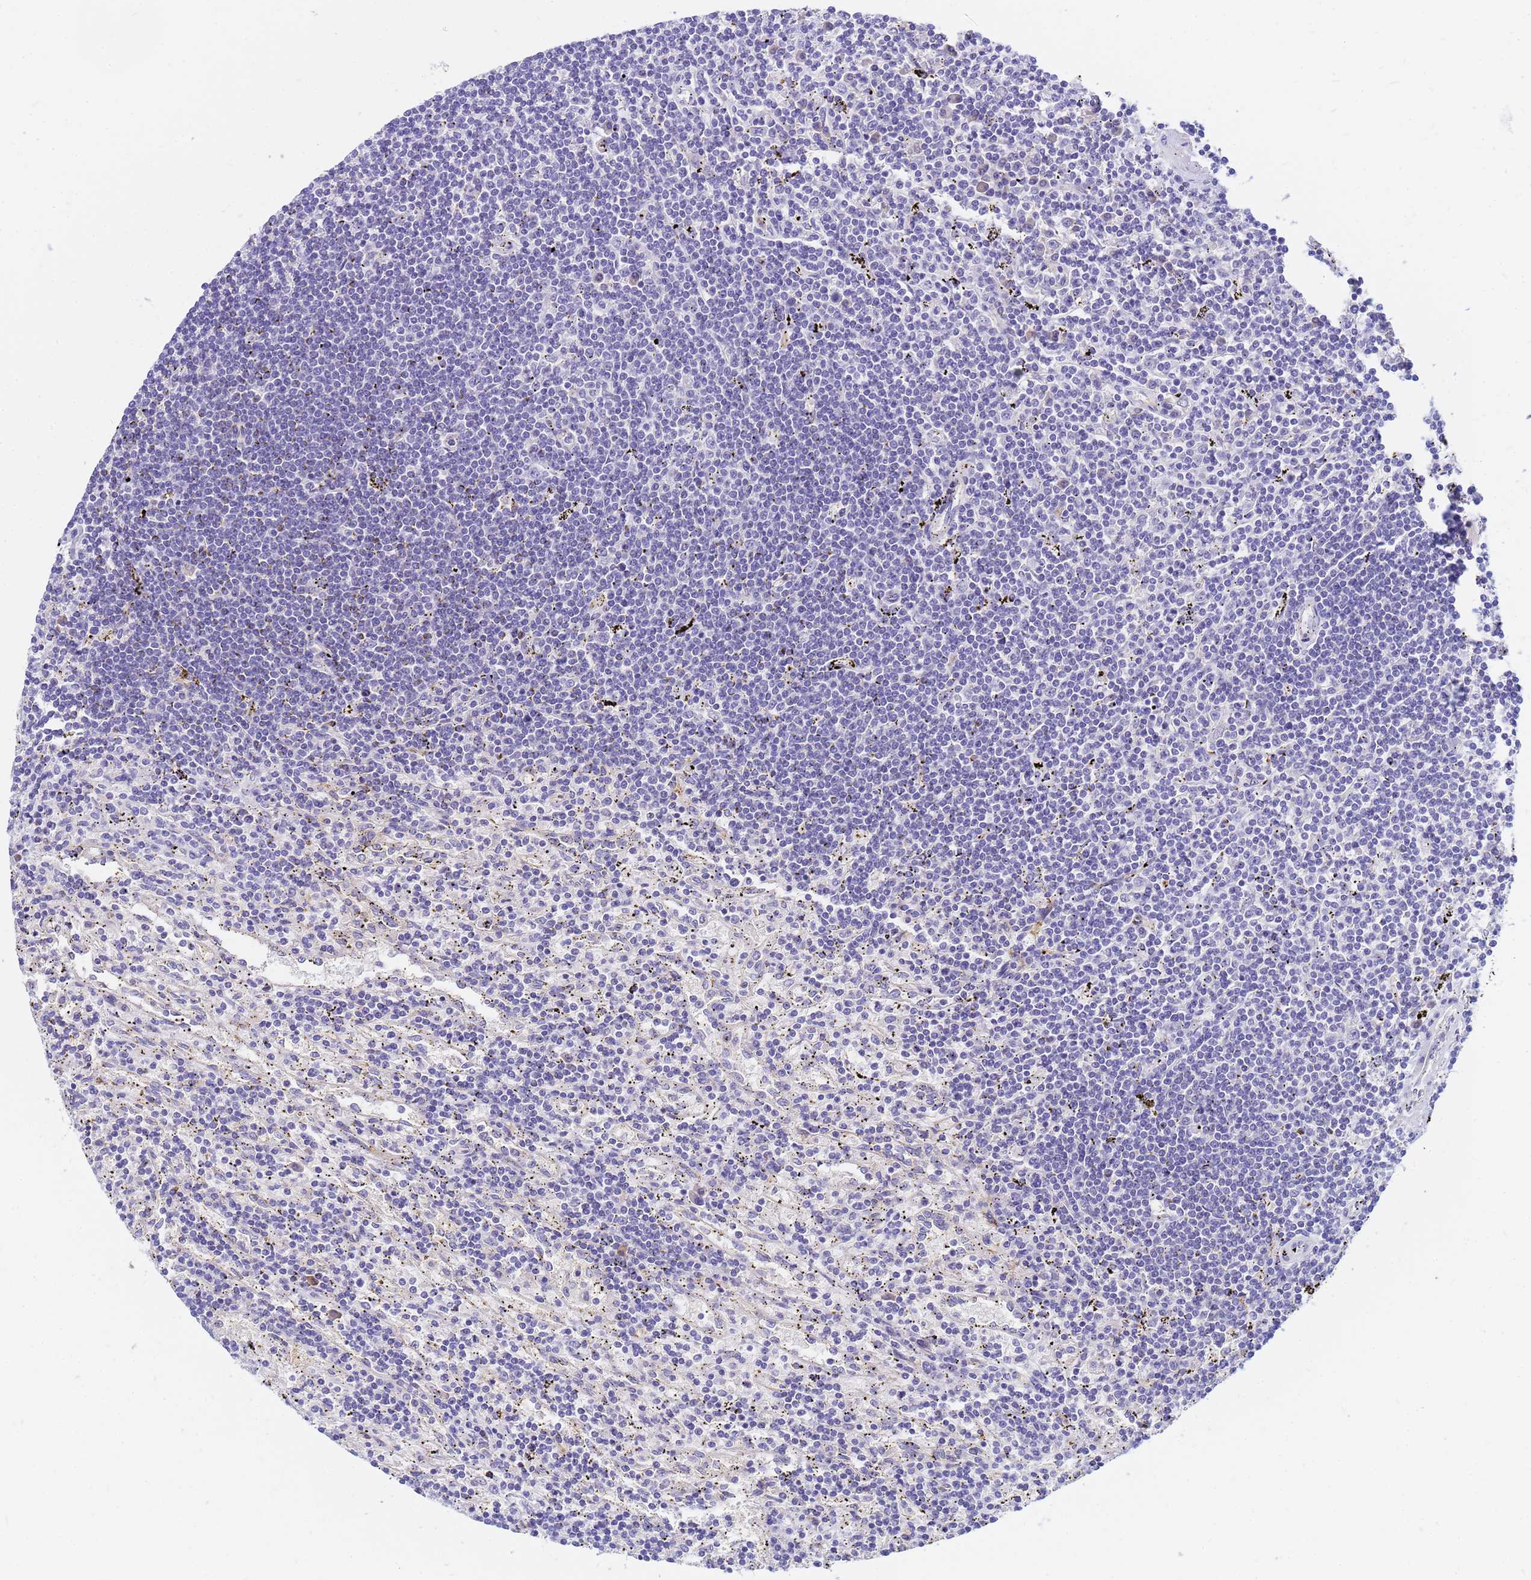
{"staining": {"intensity": "negative", "quantity": "none", "location": "none"}, "tissue": "lymphoma", "cell_type": "Tumor cells", "image_type": "cancer", "snomed": [{"axis": "morphology", "description": "Malignant lymphoma, non-Hodgkin's type, Low grade"}, {"axis": "topography", "description": "Spleen"}], "caption": "The immunohistochemistry (IHC) histopathology image has no significant expression in tumor cells of lymphoma tissue. (DAB immunohistochemistry (IHC) with hematoxylin counter stain).", "gene": "DPRX", "patient": {"sex": "male", "age": 76}}